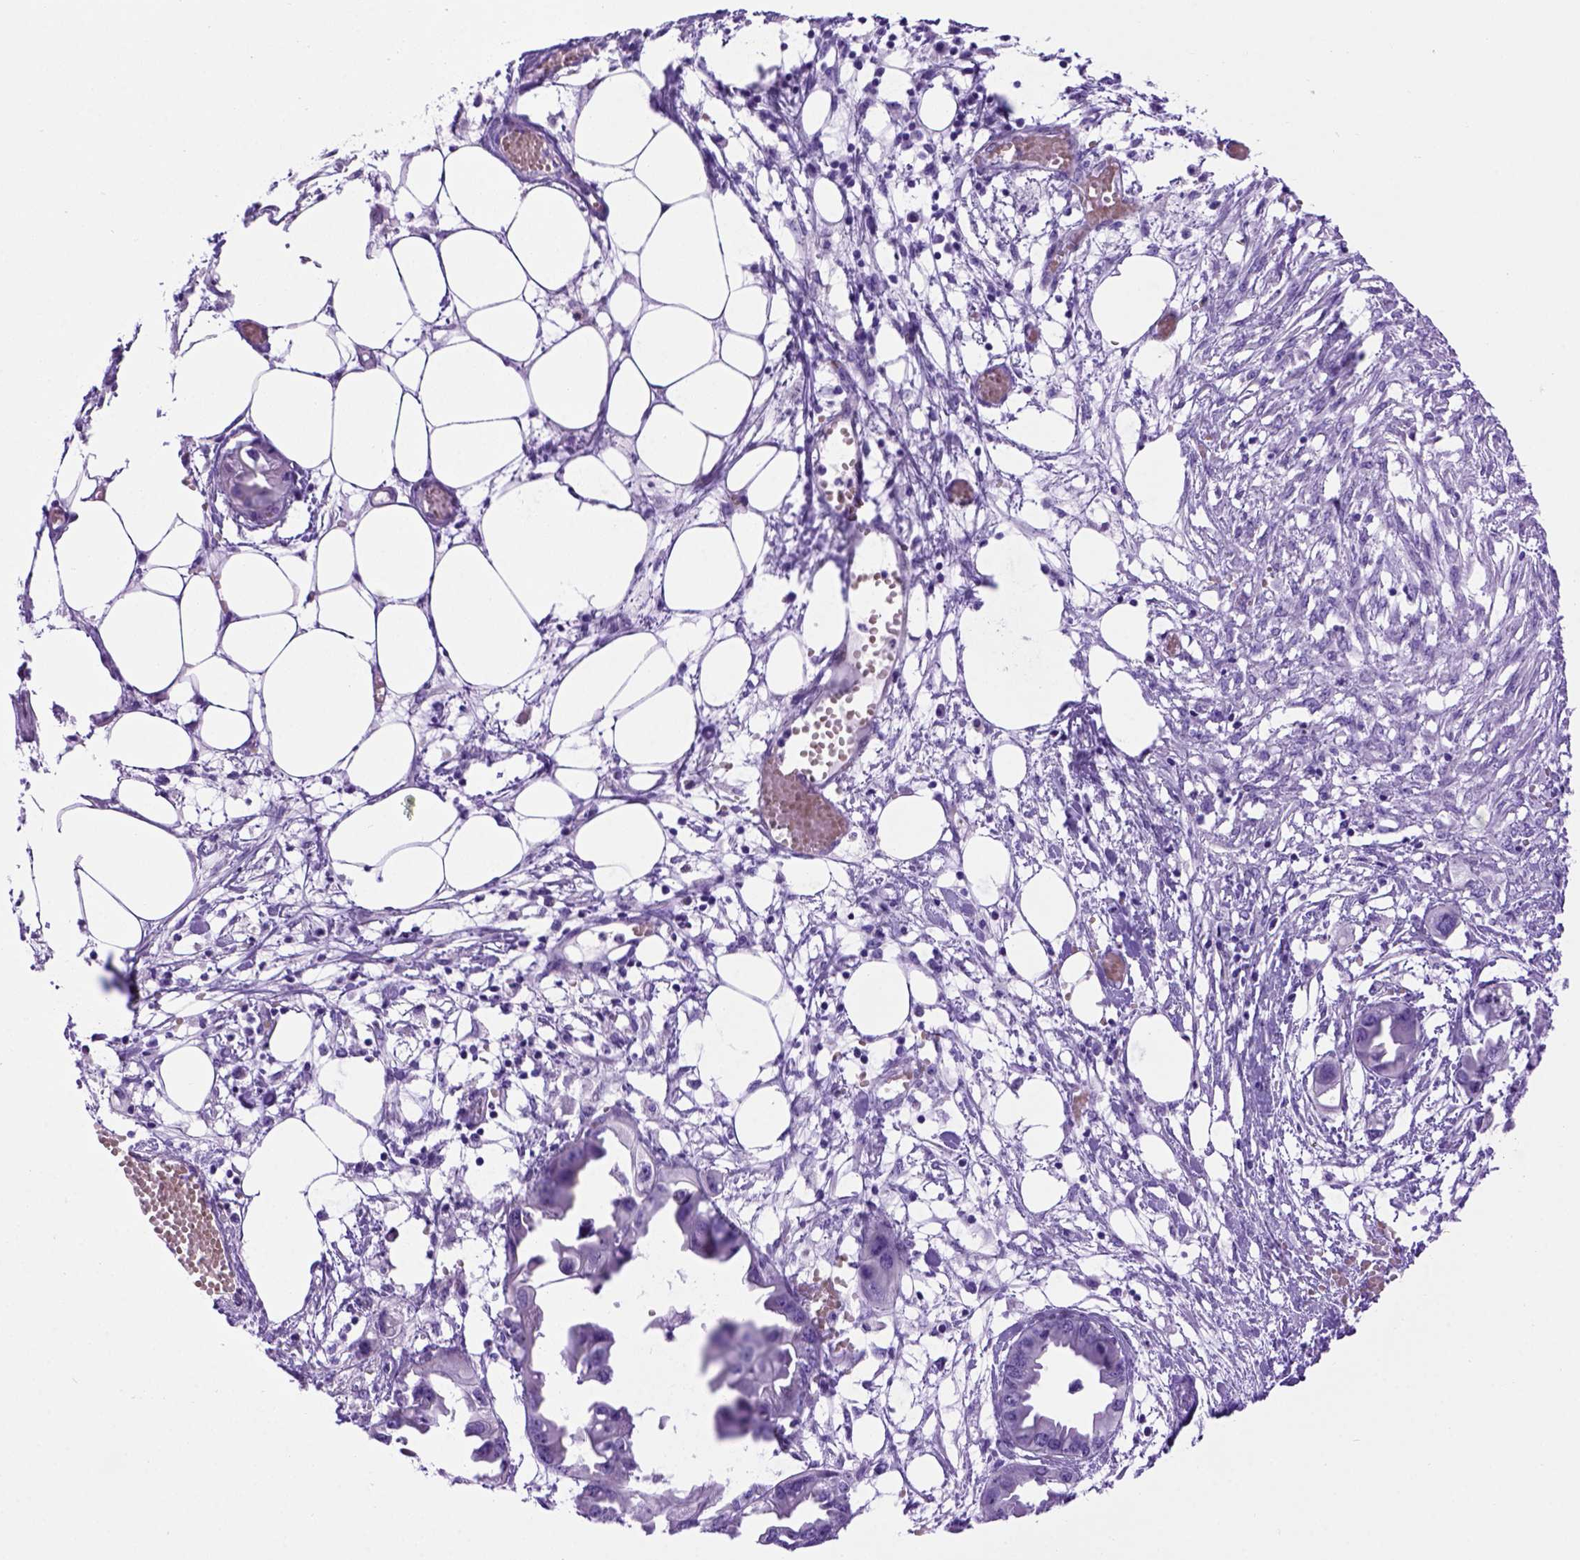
{"staining": {"intensity": "negative", "quantity": "none", "location": "none"}, "tissue": "endometrial cancer", "cell_type": "Tumor cells", "image_type": "cancer", "snomed": [{"axis": "morphology", "description": "Adenocarcinoma, NOS"}, {"axis": "morphology", "description": "Adenocarcinoma, metastatic, NOS"}, {"axis": "topography", "description": "Adipose tissue"}, {"axis": "topography", "description": "Endometrium"}], "caption": "The image demonstrates no staining of tumor cells in adenocarcinoma (endometrial). (IHC, brightfield microscopy, high magnification).", "gene": "MEOX2", "patient": {"sex": "female", "age": 67}}